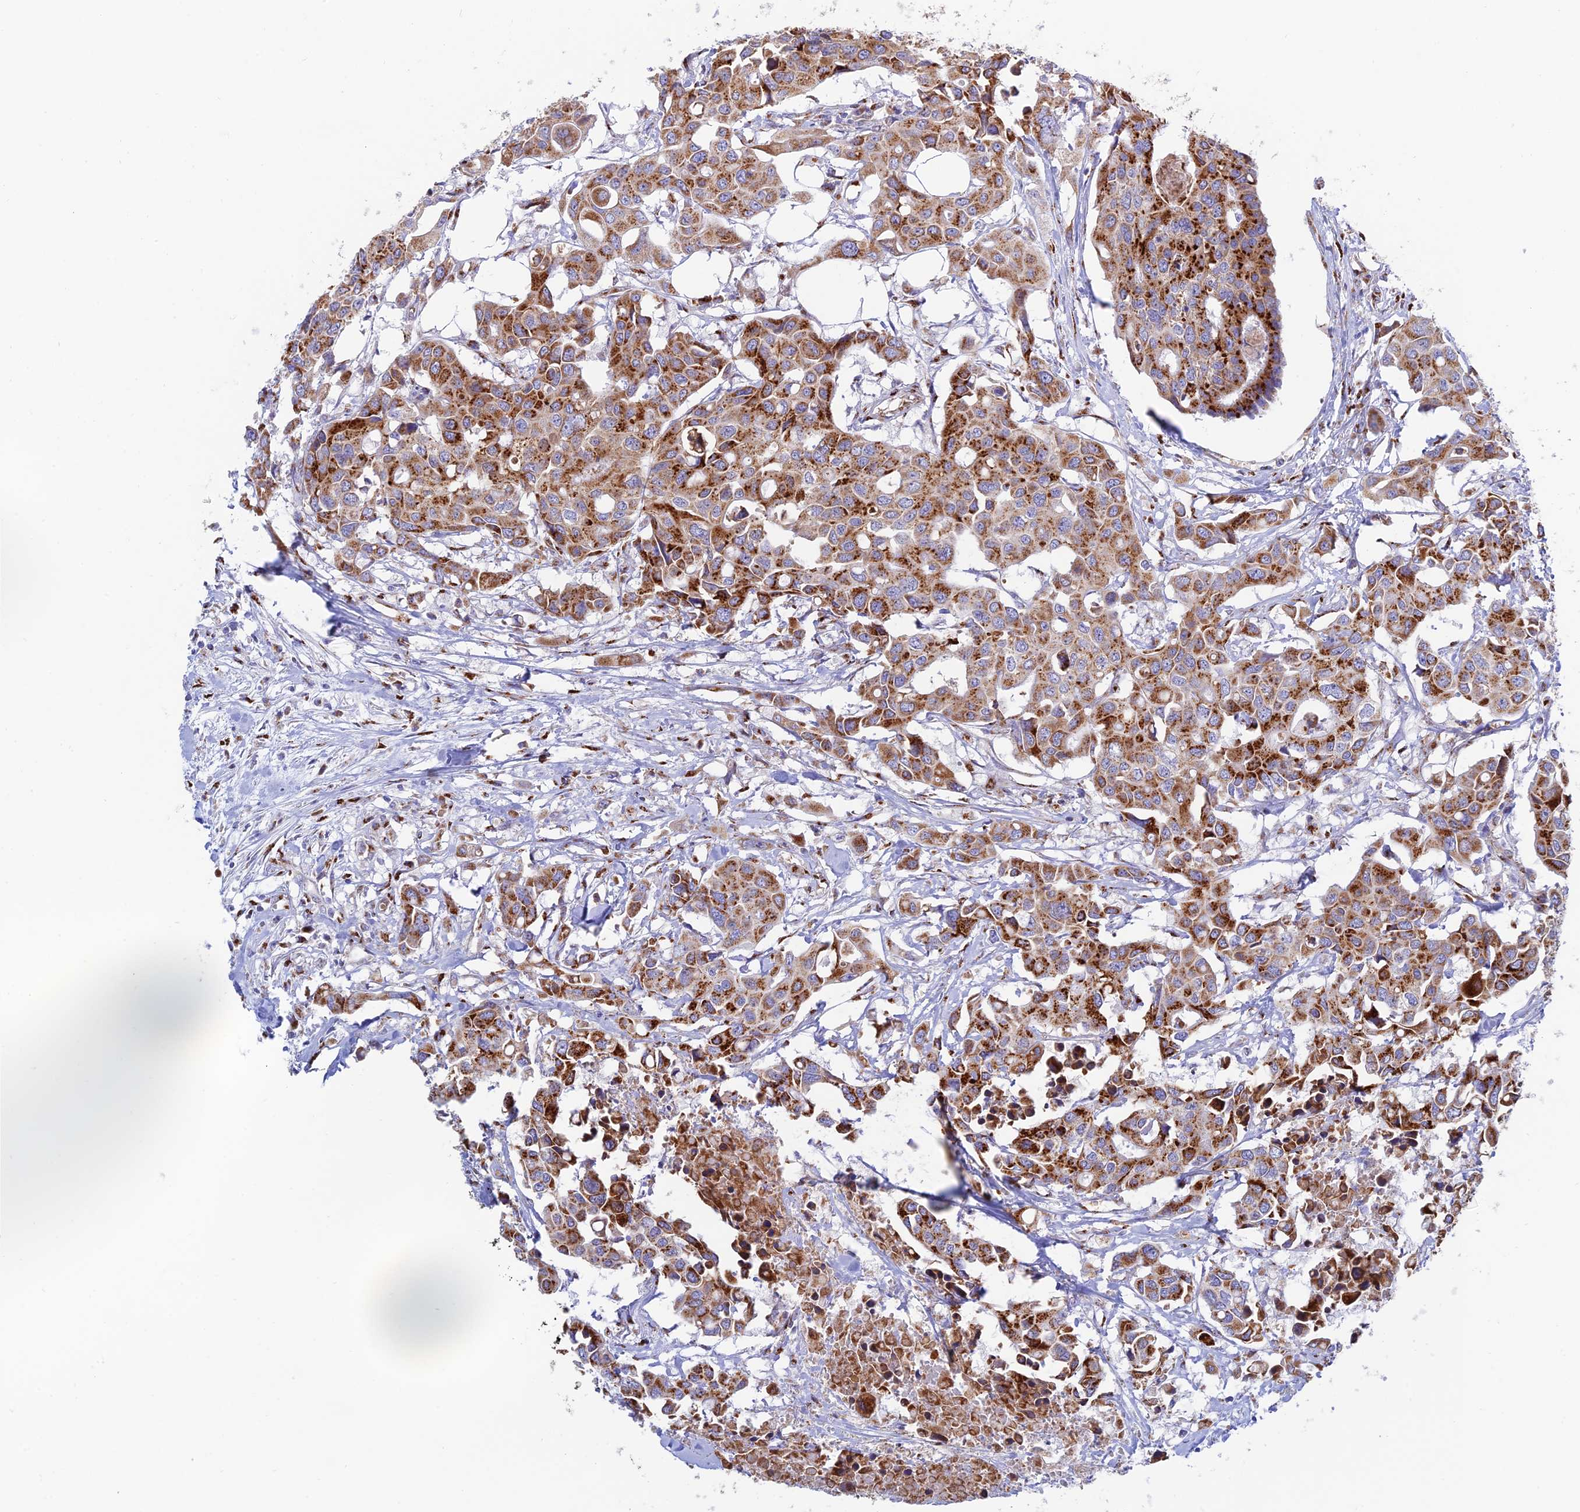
{"staining": {"intensity": "strong", "quantity": ">75%", "location": "cytoplasmic/membranous"}, "tissue": "colorectal cancer", "cell_type": "Tumor cells", "image_type": "cancer", "snomed": [{"axis": "morphology", "description": "Adenocarcinoma, NOS"}, {"axis": "topography", "description": "Colon"}], "caption": "The photomicrograph exhibits a brown stain indicating the presence of a protein in the cytoplasmic/membranous of tumor cells in colorectal cancer (adenocarcinoma).", "gene": "HS2ST1", "patient": {"sex": "male", "age": 77}}